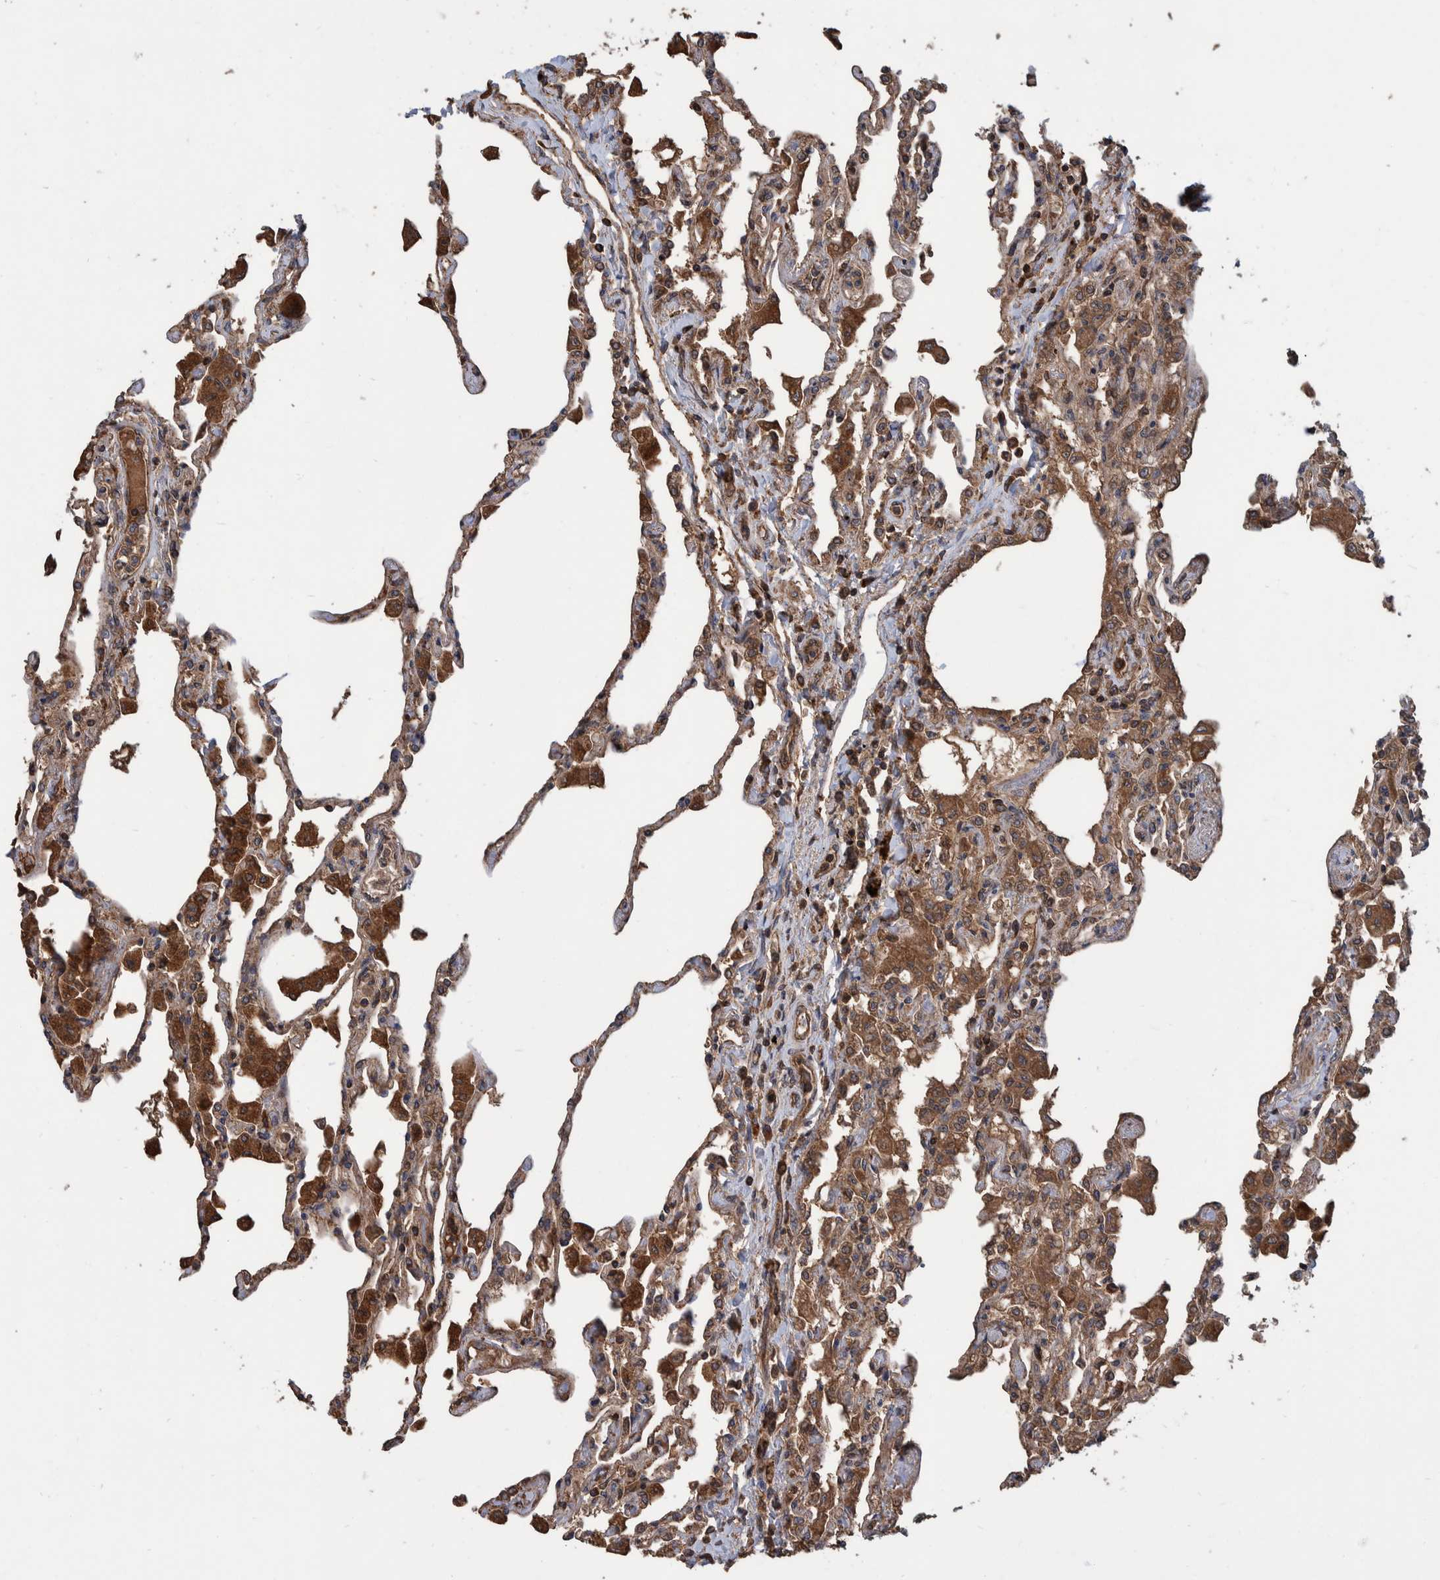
{"staining": {"intensity": "moderate", "quantity": ">75%", "location": "cytoplasmic/membranous"}, "tissue": "lung", "cell_type": "Alveolar cells", "image_type": "normal", "snomed": [{"axis": "morphology", "description": "Normal tissue, NOS"}, {"axis": "topography", "description": "Bronchus"}, {"axis": "topography", "description": "Lung"}], "caption": "Lung was stained to show a protein in brown. There is medium levels of moderate cytoplasmic/membranous positivity in approximately >75% of alveolar cells. (Stains: DAB in brown, nuclei in blue, Microscopy: brightfield microscopy at high magnification).", "gene": "VBP1", "patient": {"sex": "female", "age": 49}}